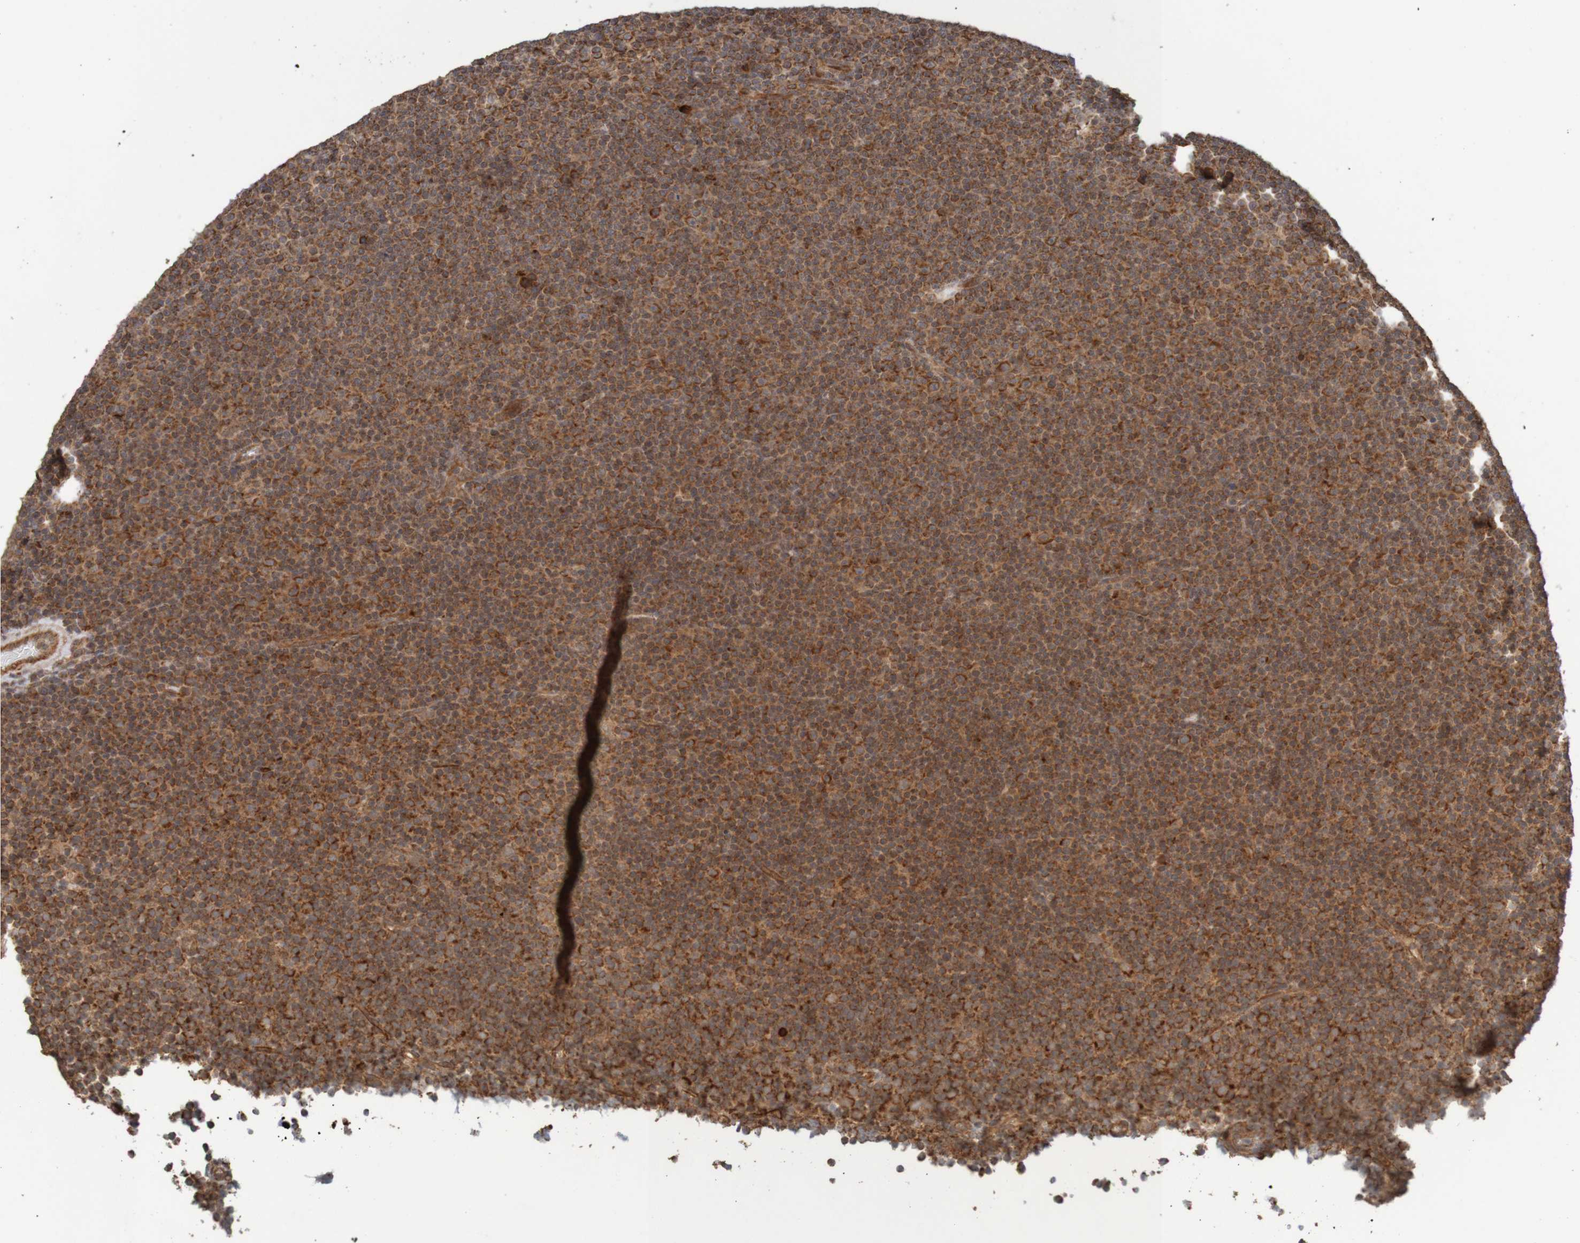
{"staining": {"intensity": "strong", "quantity": ">75%", "location": "cytoplasmic/membranous"}, "tissue": "lymphoma", "cell_type": "Tumor cells", "image_type": "cancer", "snomed": [{"axis": "morphology", "description": "Malignant lymphoma, non-Hodgkin's type, Low grade"}, {"axis": "topography", "description": "Lymph node"}], "caption": "A micrograph showing strong cytoplasmic/membranous positivity in about >75% of tumor cells in malignant lymphoma, non-Hodgkin's type (low-grade), as visualized by brown immunohistochemical staining.", "gene": "MRPL52", "patient": {"sex": "female", "age": 67}}